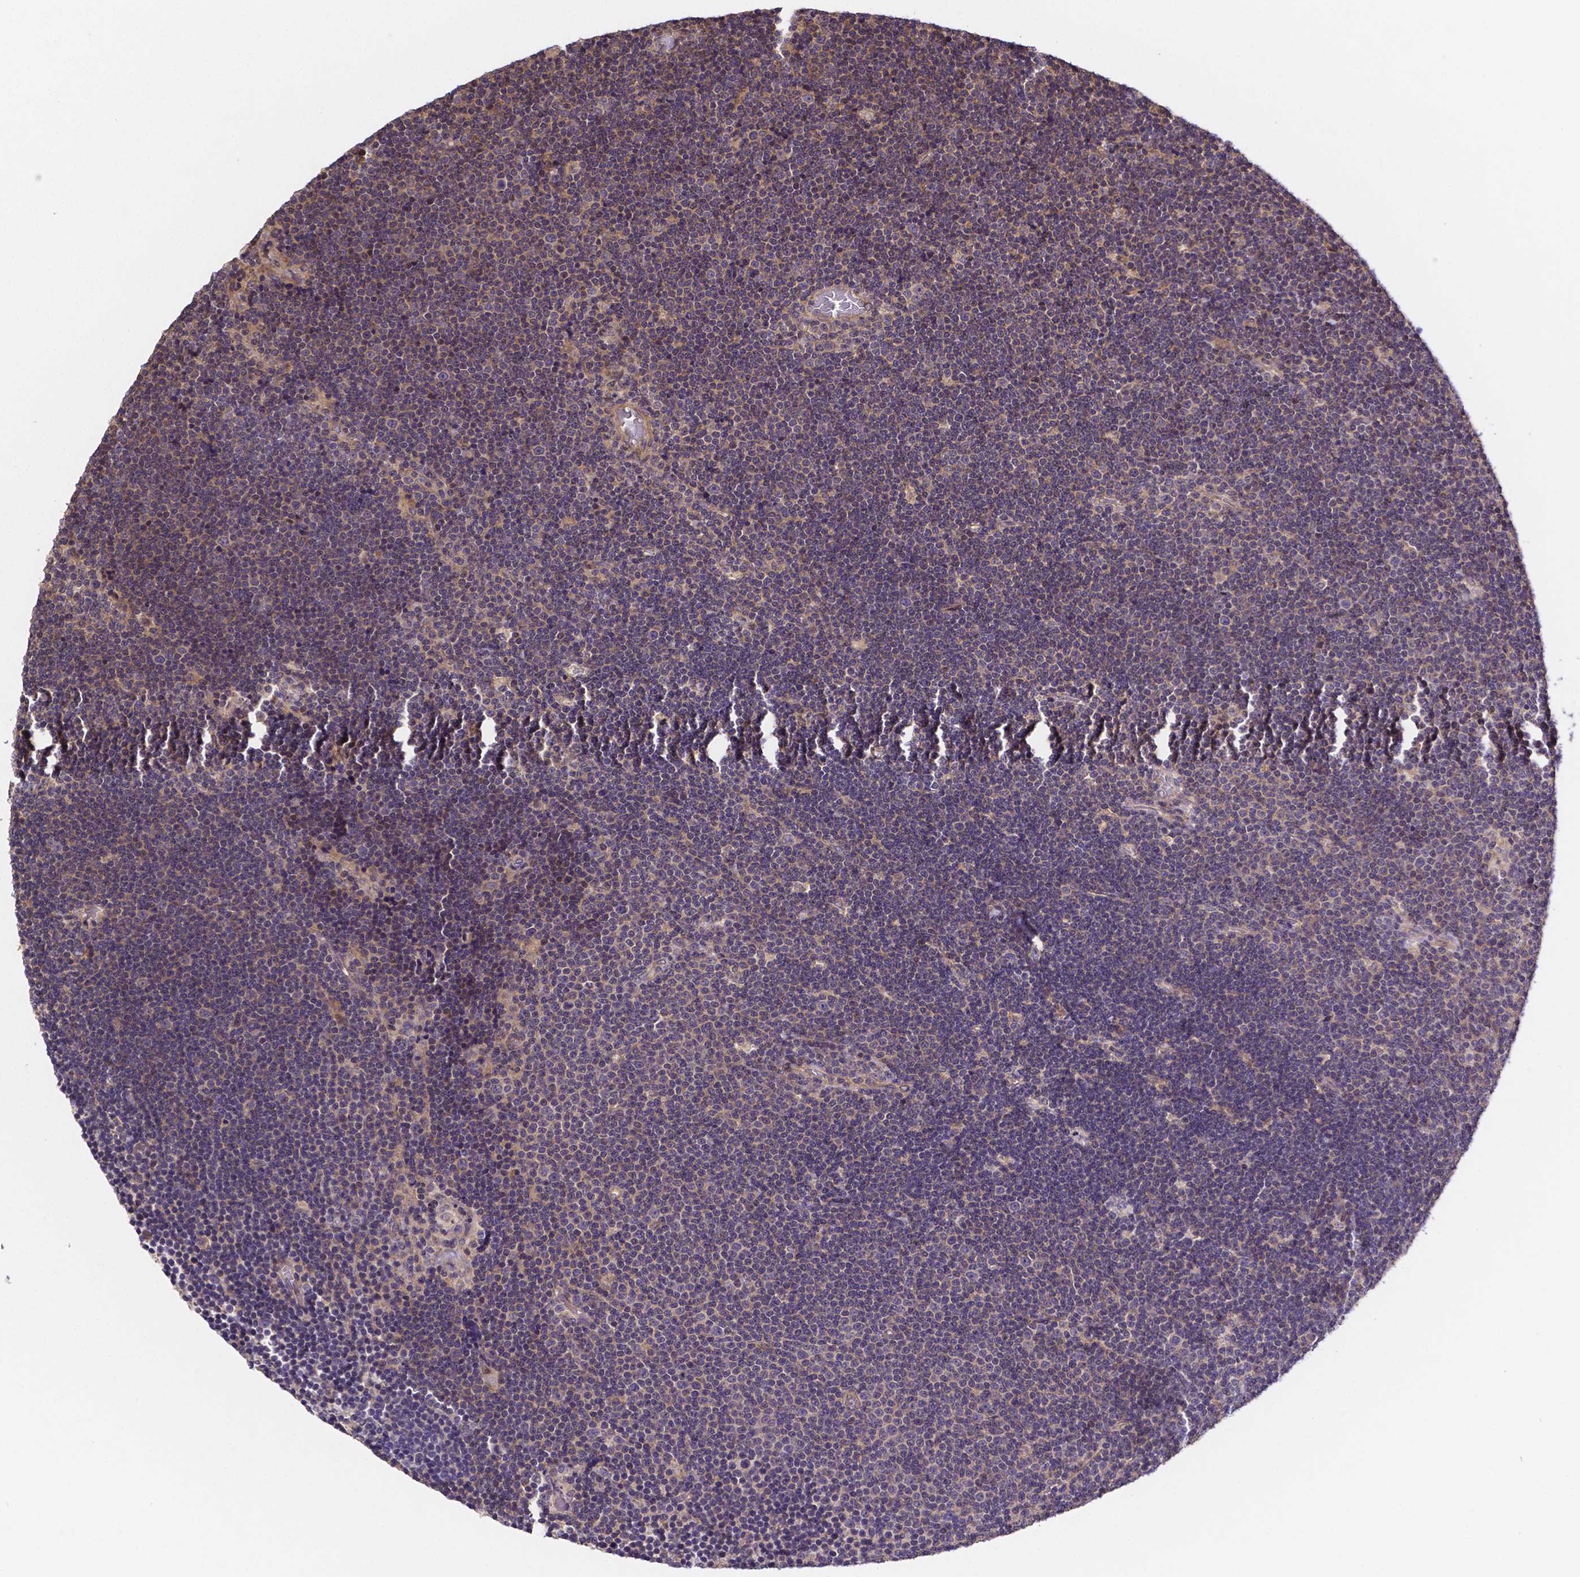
{"staining": {"intensity": "weak", "quantity": "<25%", "location": "cytoplasmic/membranous"}, "tissue": "lymphoma", "cell_type": "Tumor cells", "image_type": "cancer", "snomed": [{"axis": "morphology", "description": "Malignant lymphoma, non-Hodgkin's type, Low grade"}, {"axis": "topography", "description": "Brain"}], "caption": "Protein analysis of malignant lymphoma, non-Hodgkin's type (low-grade) shows no significant positivity in tumor cells. (Stains: DAB IHC with hematoxylin counter stain, Microscopy: brightfield microscopy at high magnification).", "gene": "RNF123", "patient": {"sex": "female", "age": 66}}